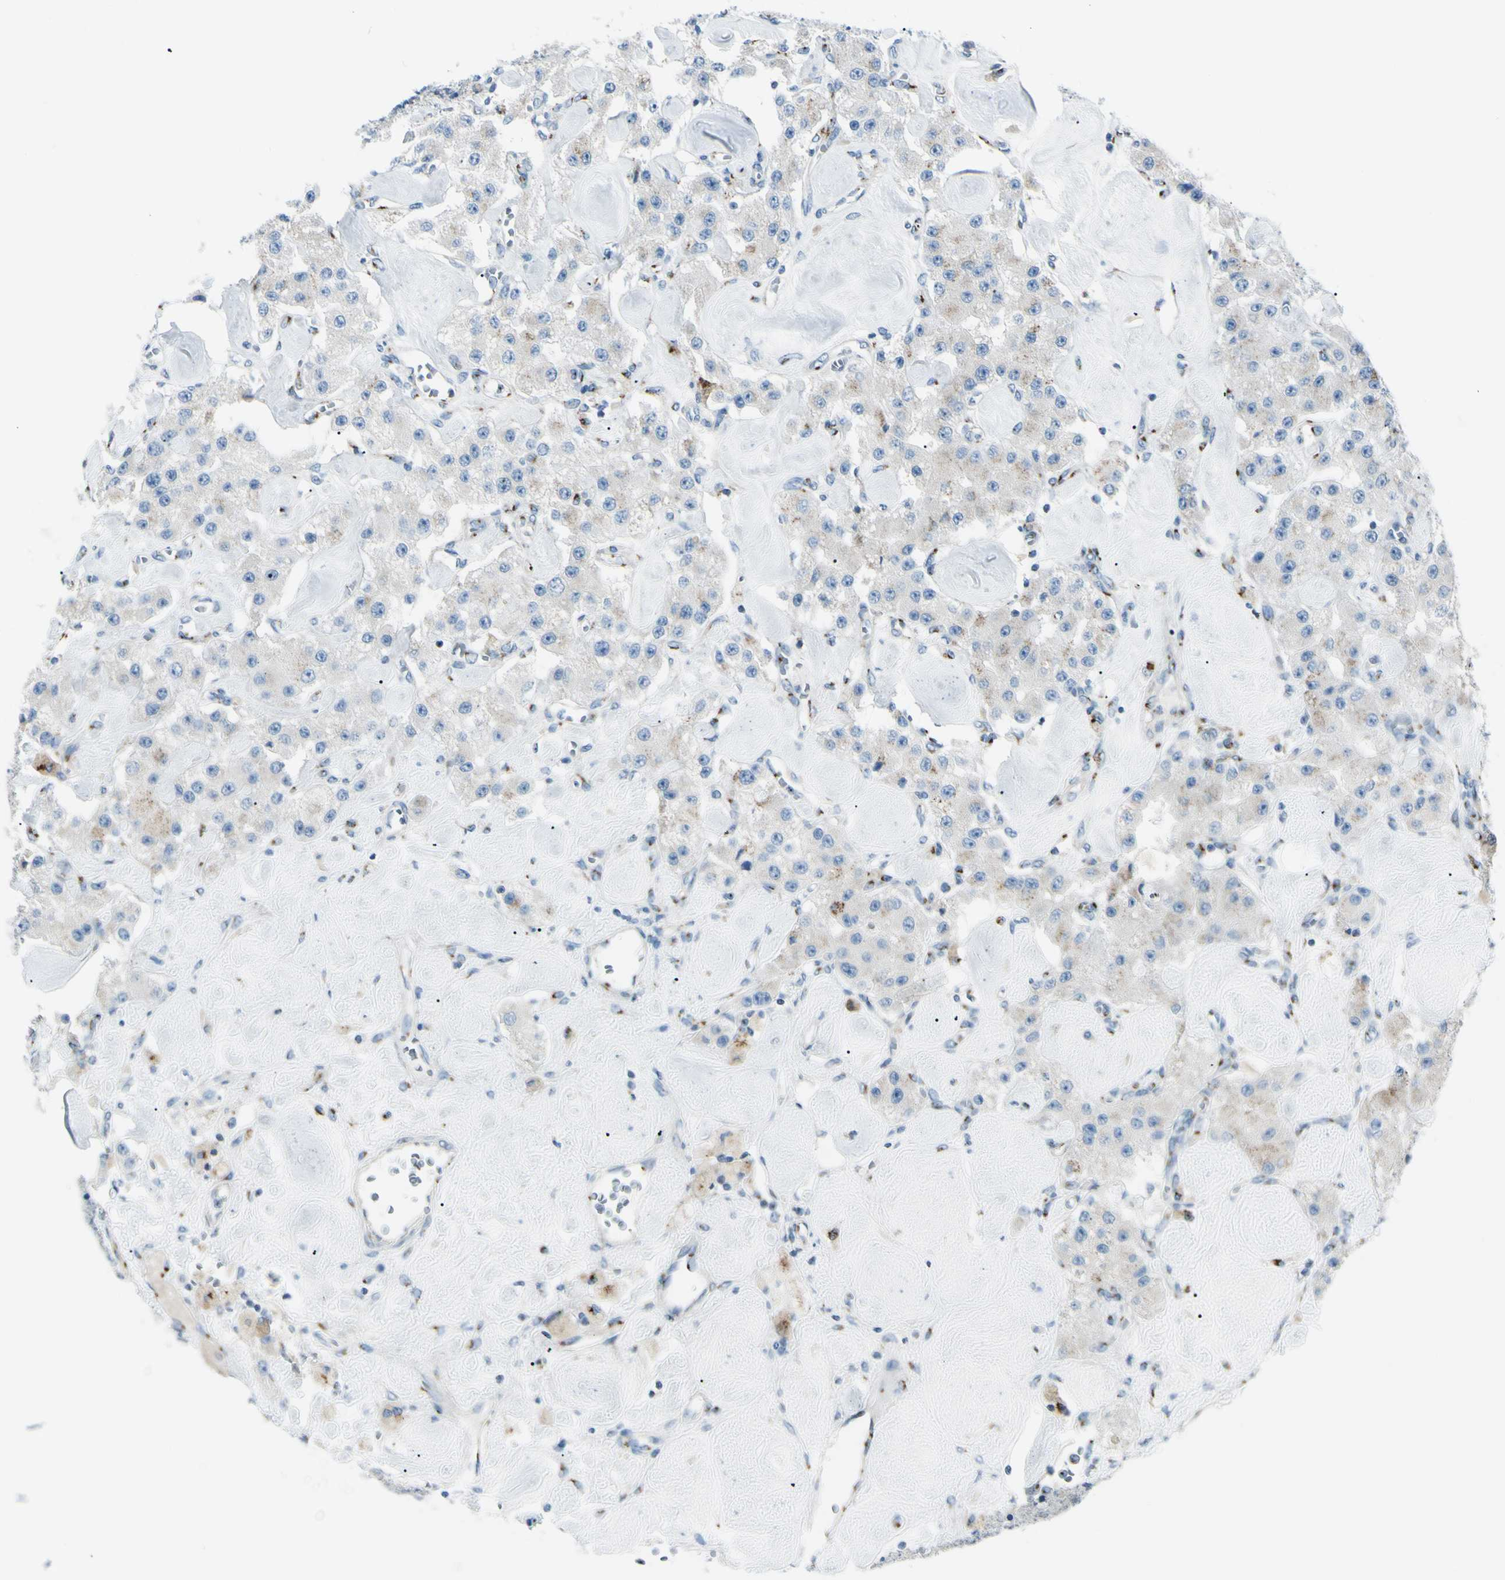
{"staining": {"intensity": "weak", "quantity": "<25%", "location": "cytoplasmic/membranous"}, "tissue": "carcinoid", "cell_type": "Tumor cells", "image_type": "cancer", "snomed": [{"axis": "morphology", "description": "Carcinoid, malignant, NOS"}, {"axis": "topography", "description": "Pancreas"}], "caption": "IHC image of human malignant carcinoid stained for a protein (brown), which displays no positivity in tumor cells.", "gene": "B4GALT1", "patient": {"sex": "male", "age": 41}}